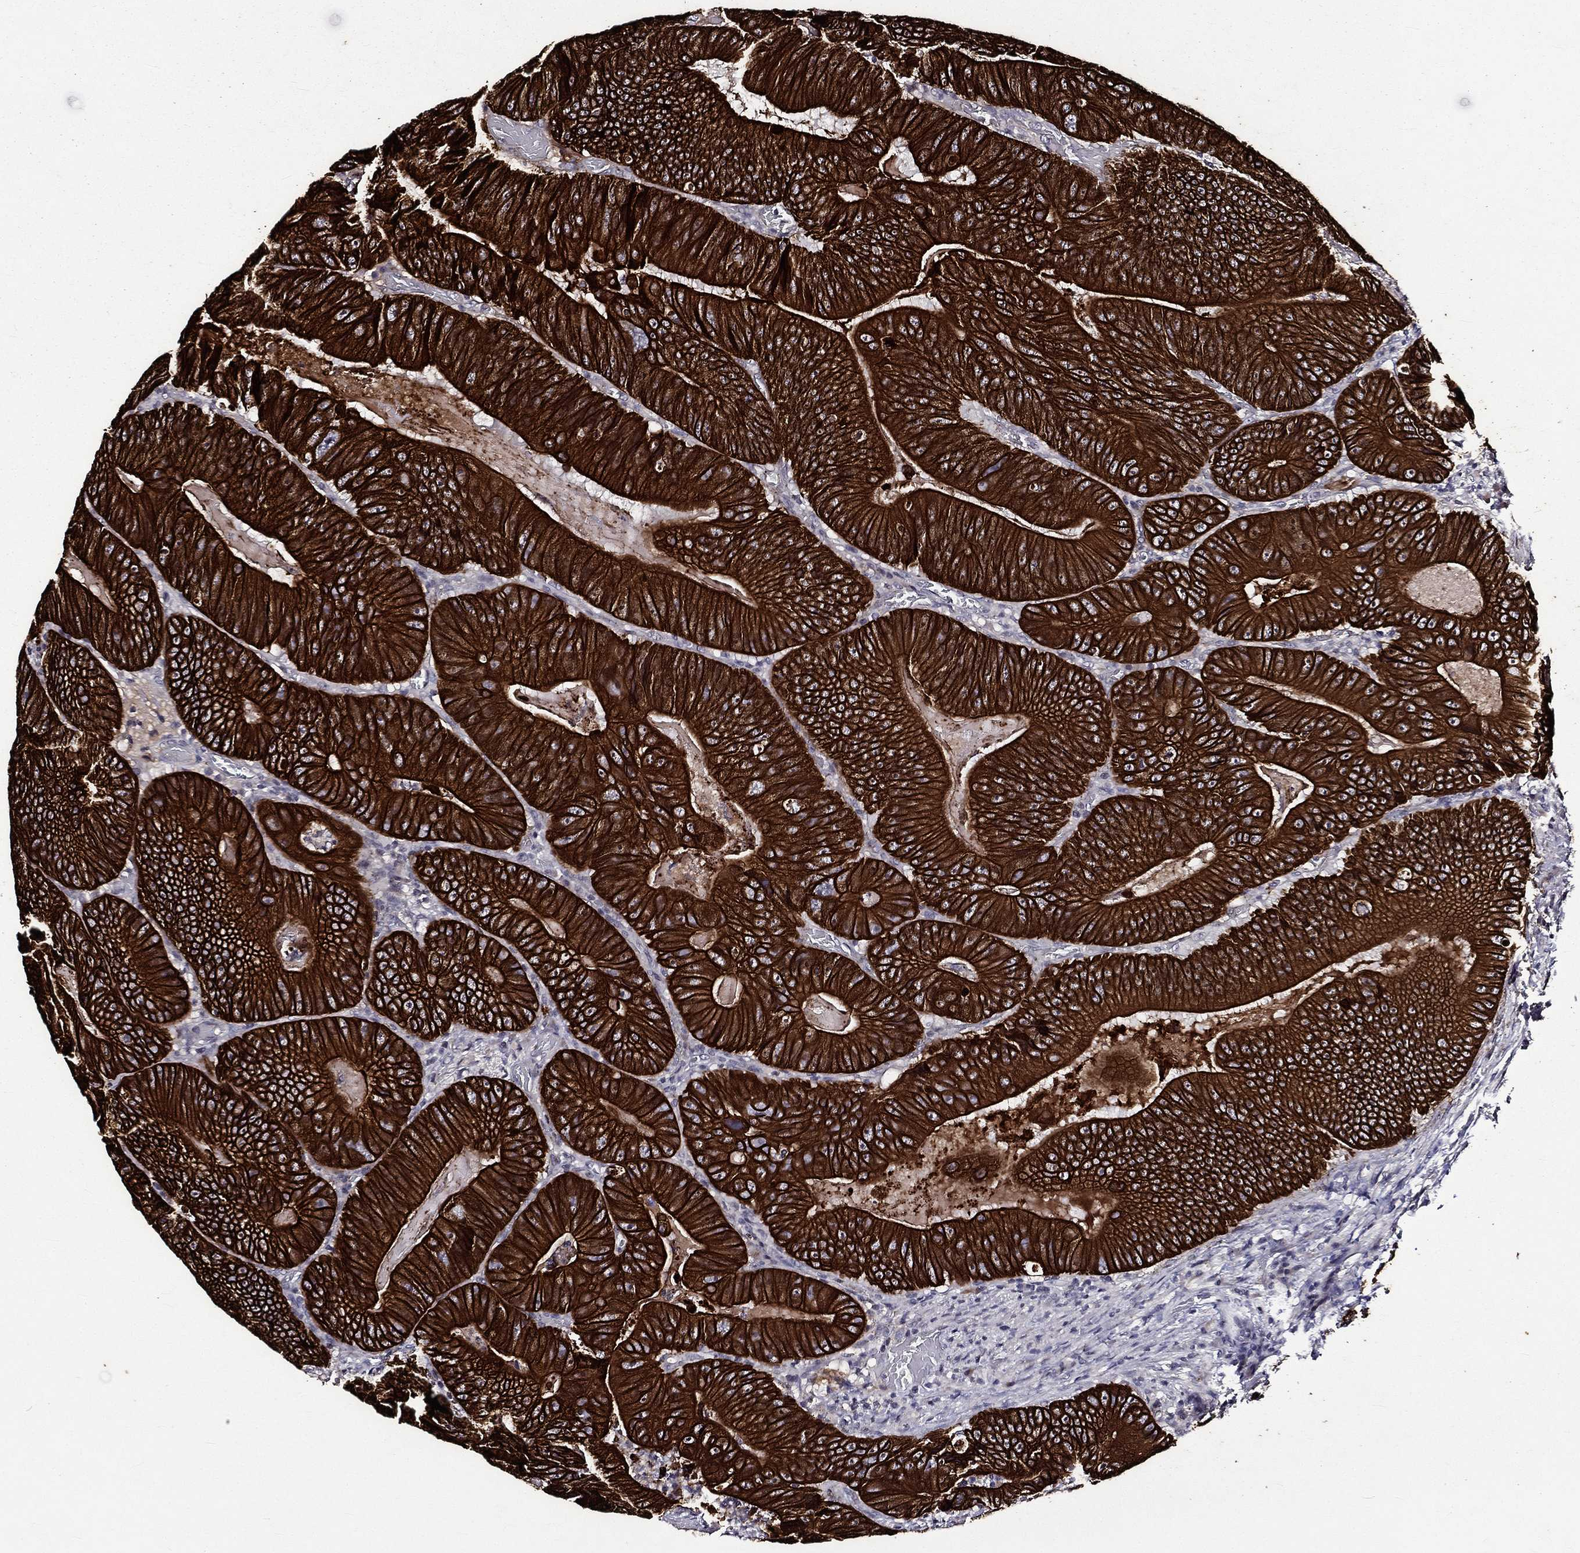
{"staining": {"intensity": "strong", "quantity": ">75%", "location": "cytoplasmic/membranous"}, "tissue": "colorectal cancer", "cell_type": "Tumor cells", "image_type": "cancer", "snomed": [{"axis": "morphology", "description": "Adenocarcinoma, NOS"}, {"axis": "topography", "description": "Colon"}], "caption": "An IHC histopathology image of neoplastic tissue is shown. Protein staining in brown shows strong cytoplasmic/membranous positivity in colorectal adenocarcinoma within tumor cells.", "gene": "KRT7", "patient": {"sex": "female", "age": 86}}